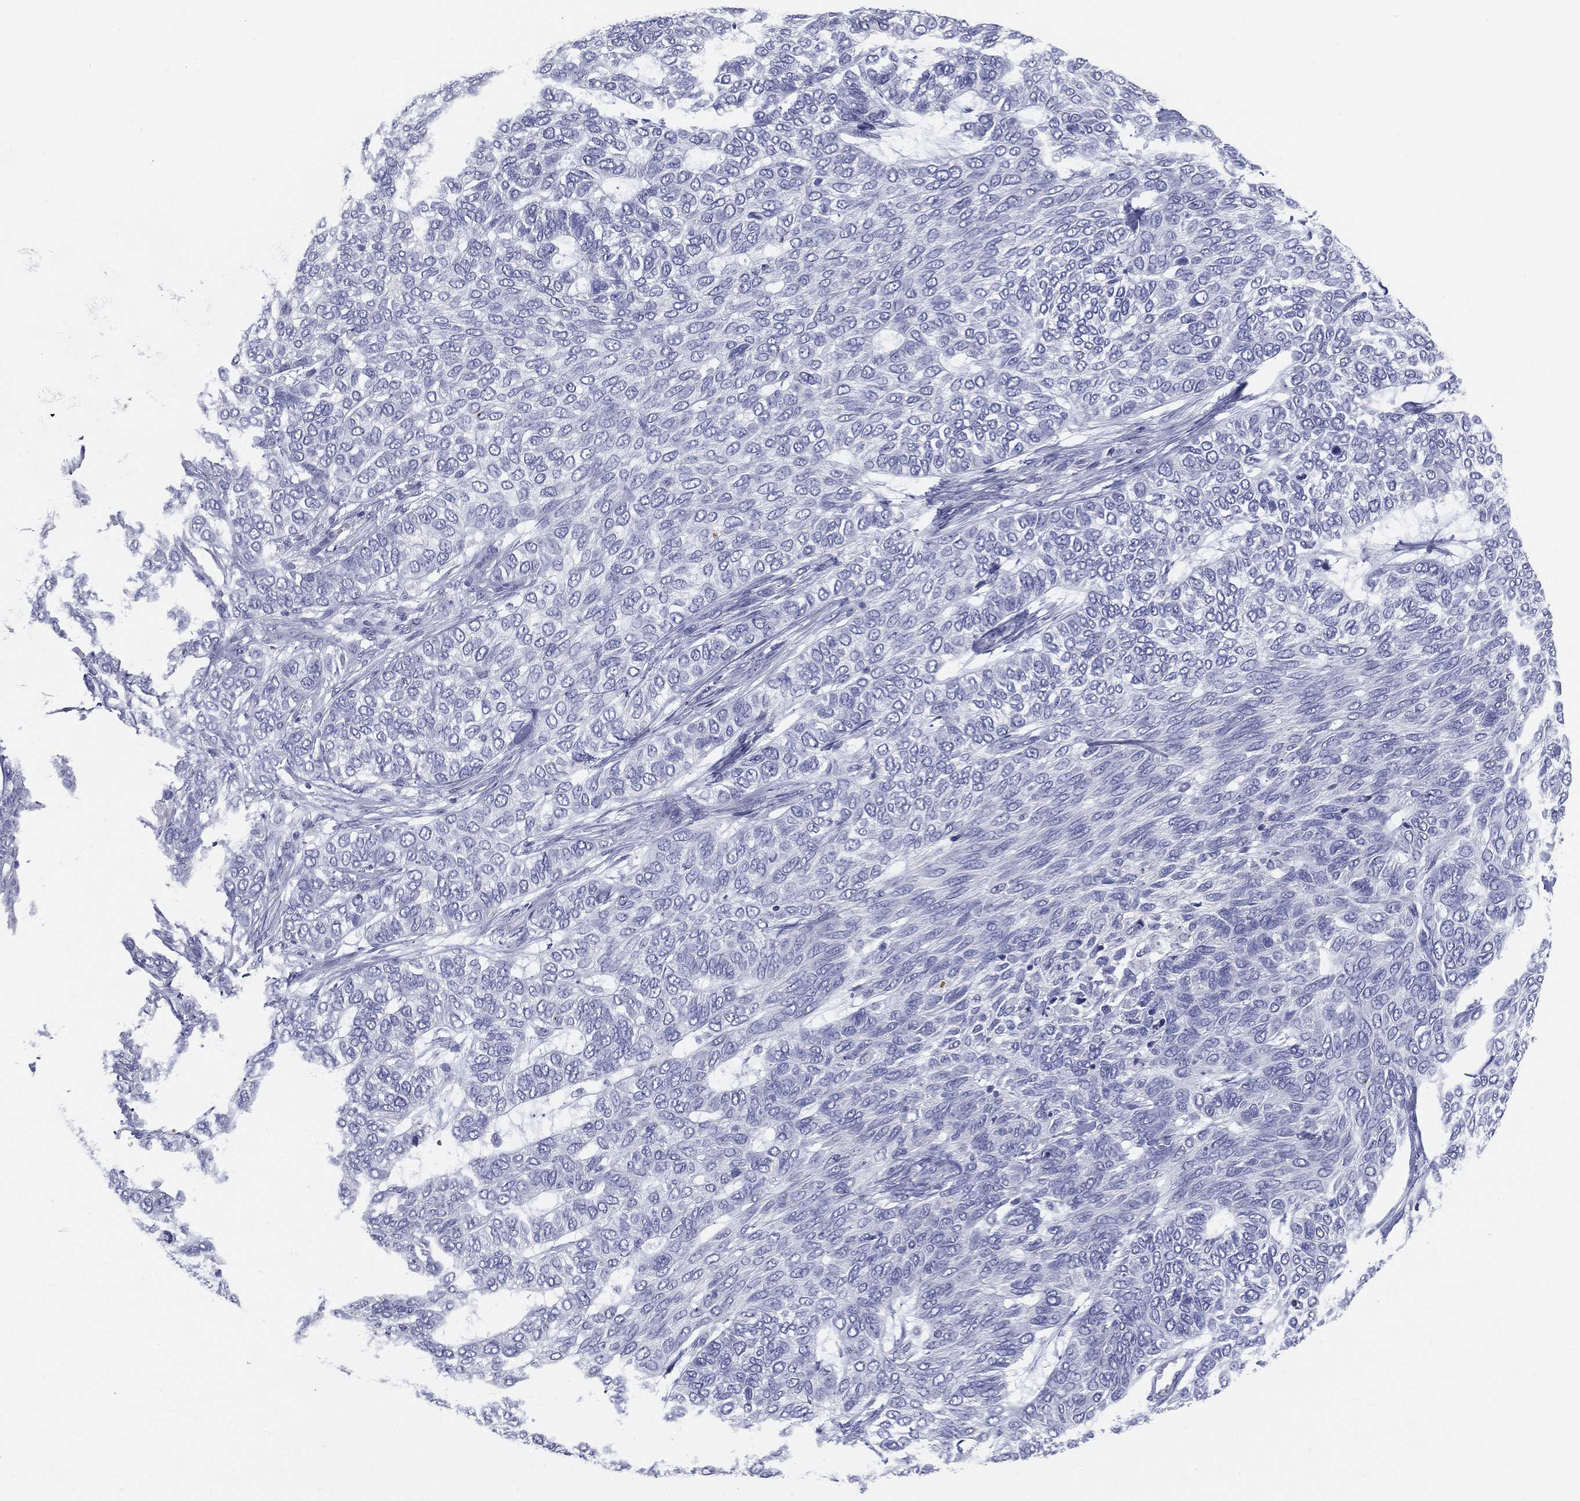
{"staining": {"intensity": "negative", "quantity": "none", "location": "none"}, "tissue": "skin cancer", "cell_type": "Tumor cells", "image_type": "cancer", "snomed": [{"axis": "morphology", "description": "Basal cell carcinoma"}, {"axis": "topography", "description": "Skin"}], "caption": "Immunohistochemistry histopathology image of neoplastic tissue: human skin basal cell carcinoma stained with DAB demonstrates no significant protein positivity in tumor cells. (DAB IHC visualized using brightfield microscopy, high magnification).", "gene": "STS", "patient": {"sex": "female", "age": 65}}